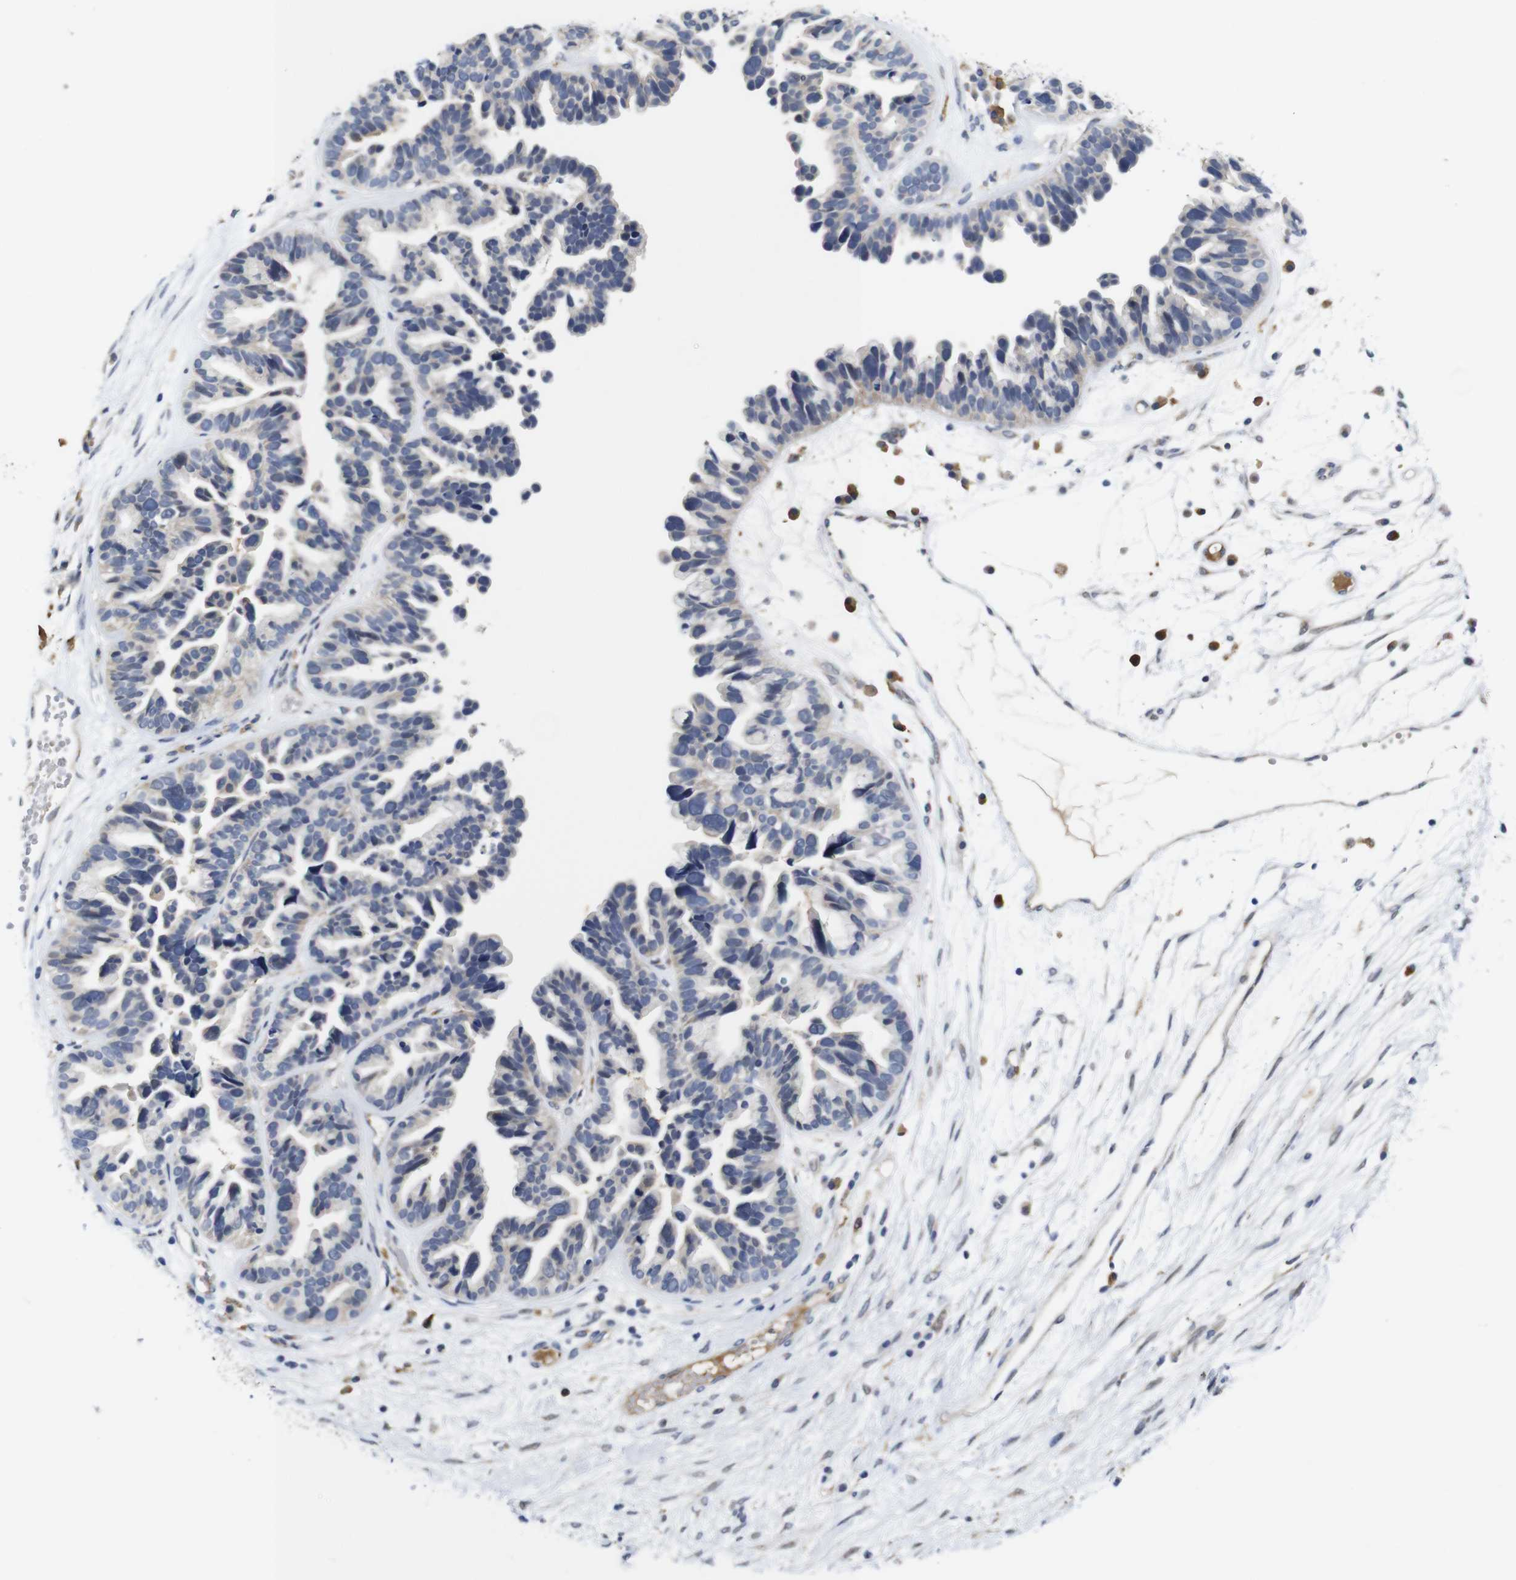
{"staining": {"intensity": "strong", "quantity": "25%-75%", "location": "cytoplasmic/membranous"}, "tissue": "ovarian cancer", "cell_type": "Tumor cells", "image_type": "cancer", "snomed": [{"axis": "morphology", "description": "Cystadenocarcinoma, serous, NOS"}, {"axis": "topography", "description": "Ovary"}], "caption": "Serous cystadenocarcinoma (ovarian) stained with a brown dye demonstrates strong cytoplasmic/membranous positive staining in about 25%-75% of tumor cells.", "gene": "FURIN", "patient": {"sex": "female", "age": 56}}